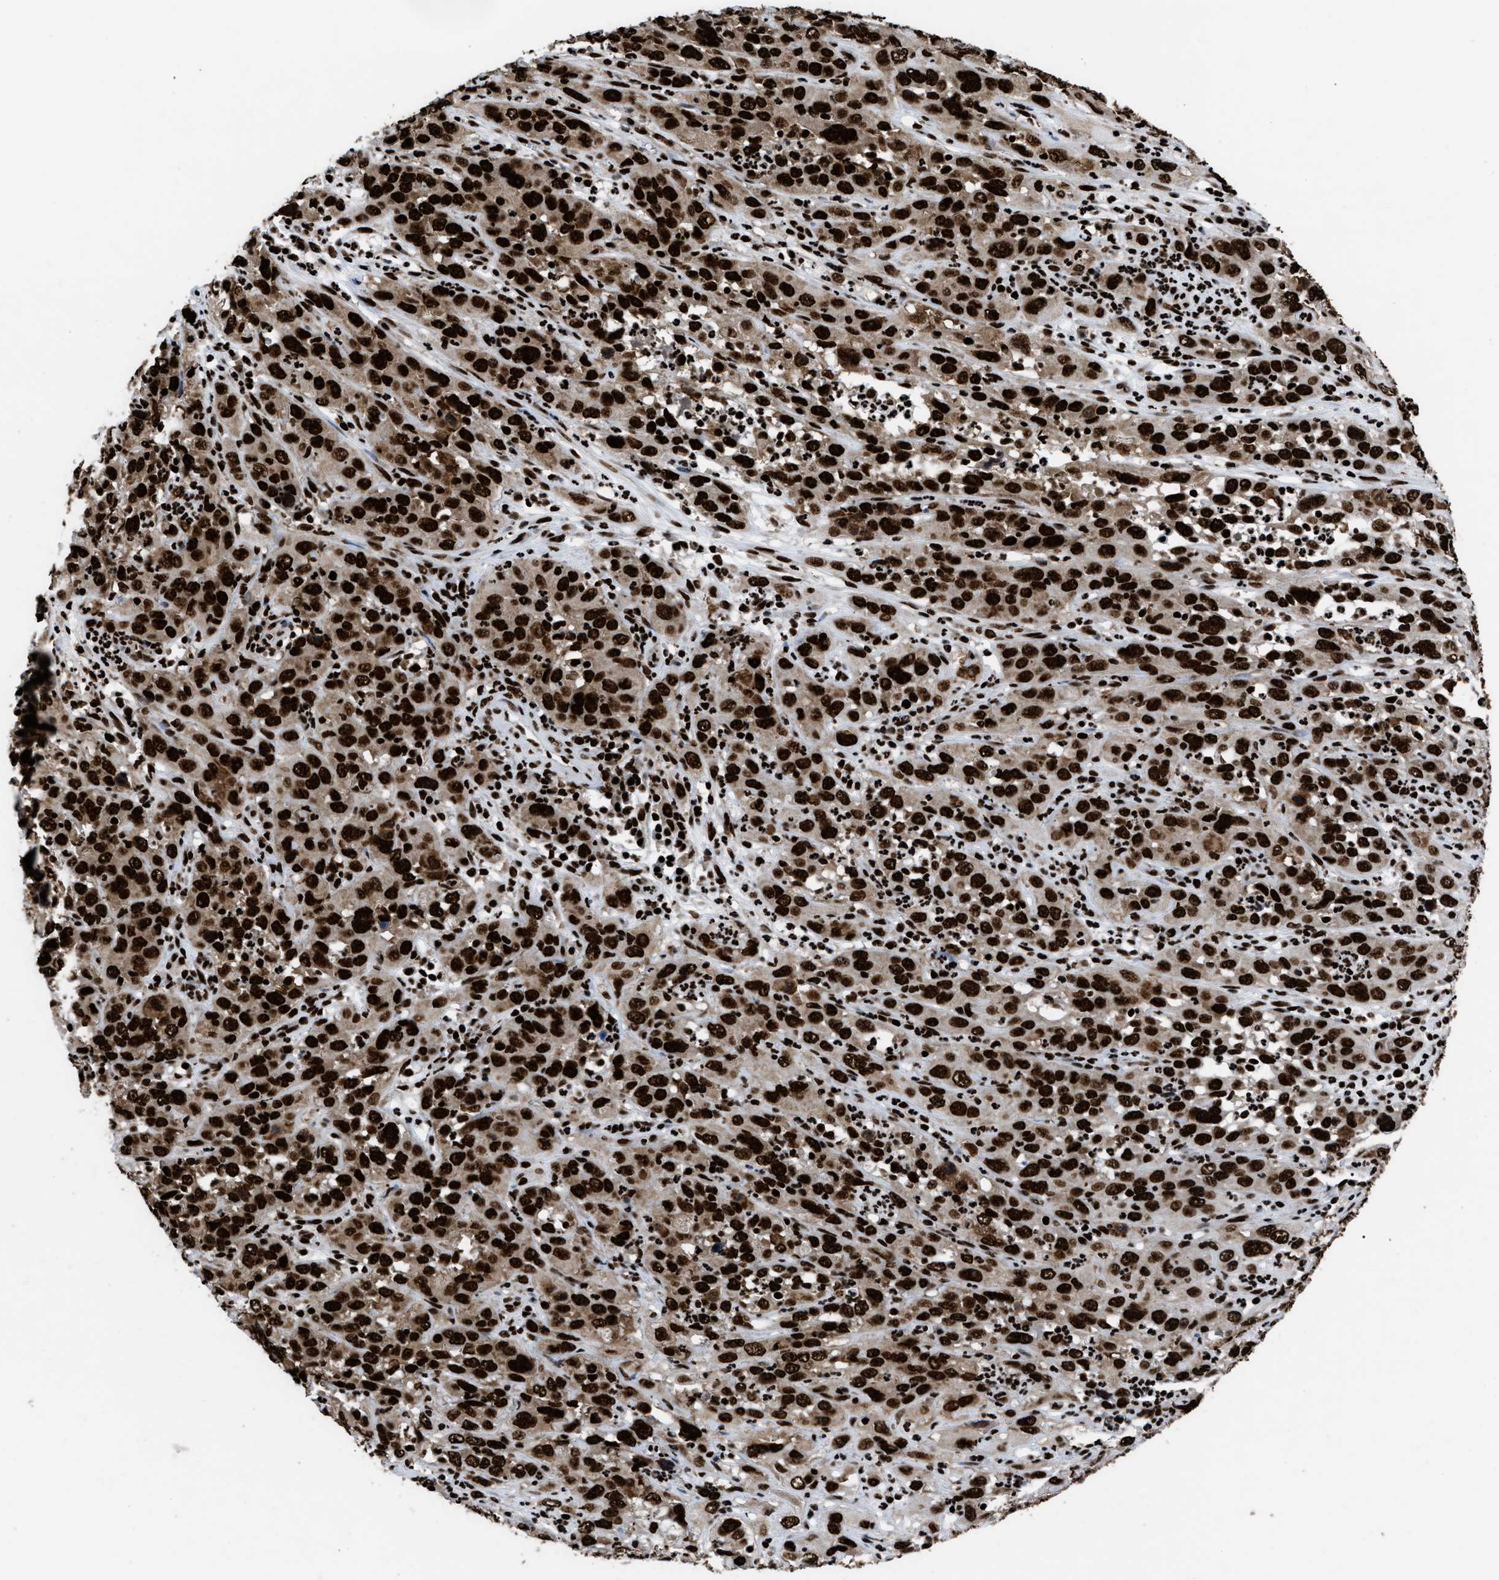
{"staining": {"intensity": "strong", "quantity": ">75%", "location": "nuclear"}, "tissue": "cervical cancer", "cell_type": "Tumor cells", "image_type": "cancer", "snomed": [{"axis": "morphology", "description": "Squamous cell carcinoma, NOS"}, {"axis": "topography", "description": "Cervix"}], "caption": "Protein expression analysis of human squamous cell carcinoma (cervical) reveals strong nuclear staining in about >75% of tumor cells. (DAB = brown stain, brightfield microscopy at high magnification).", "gene": "HNRNPM", "patient": {"sex": "female", "age": 32}}